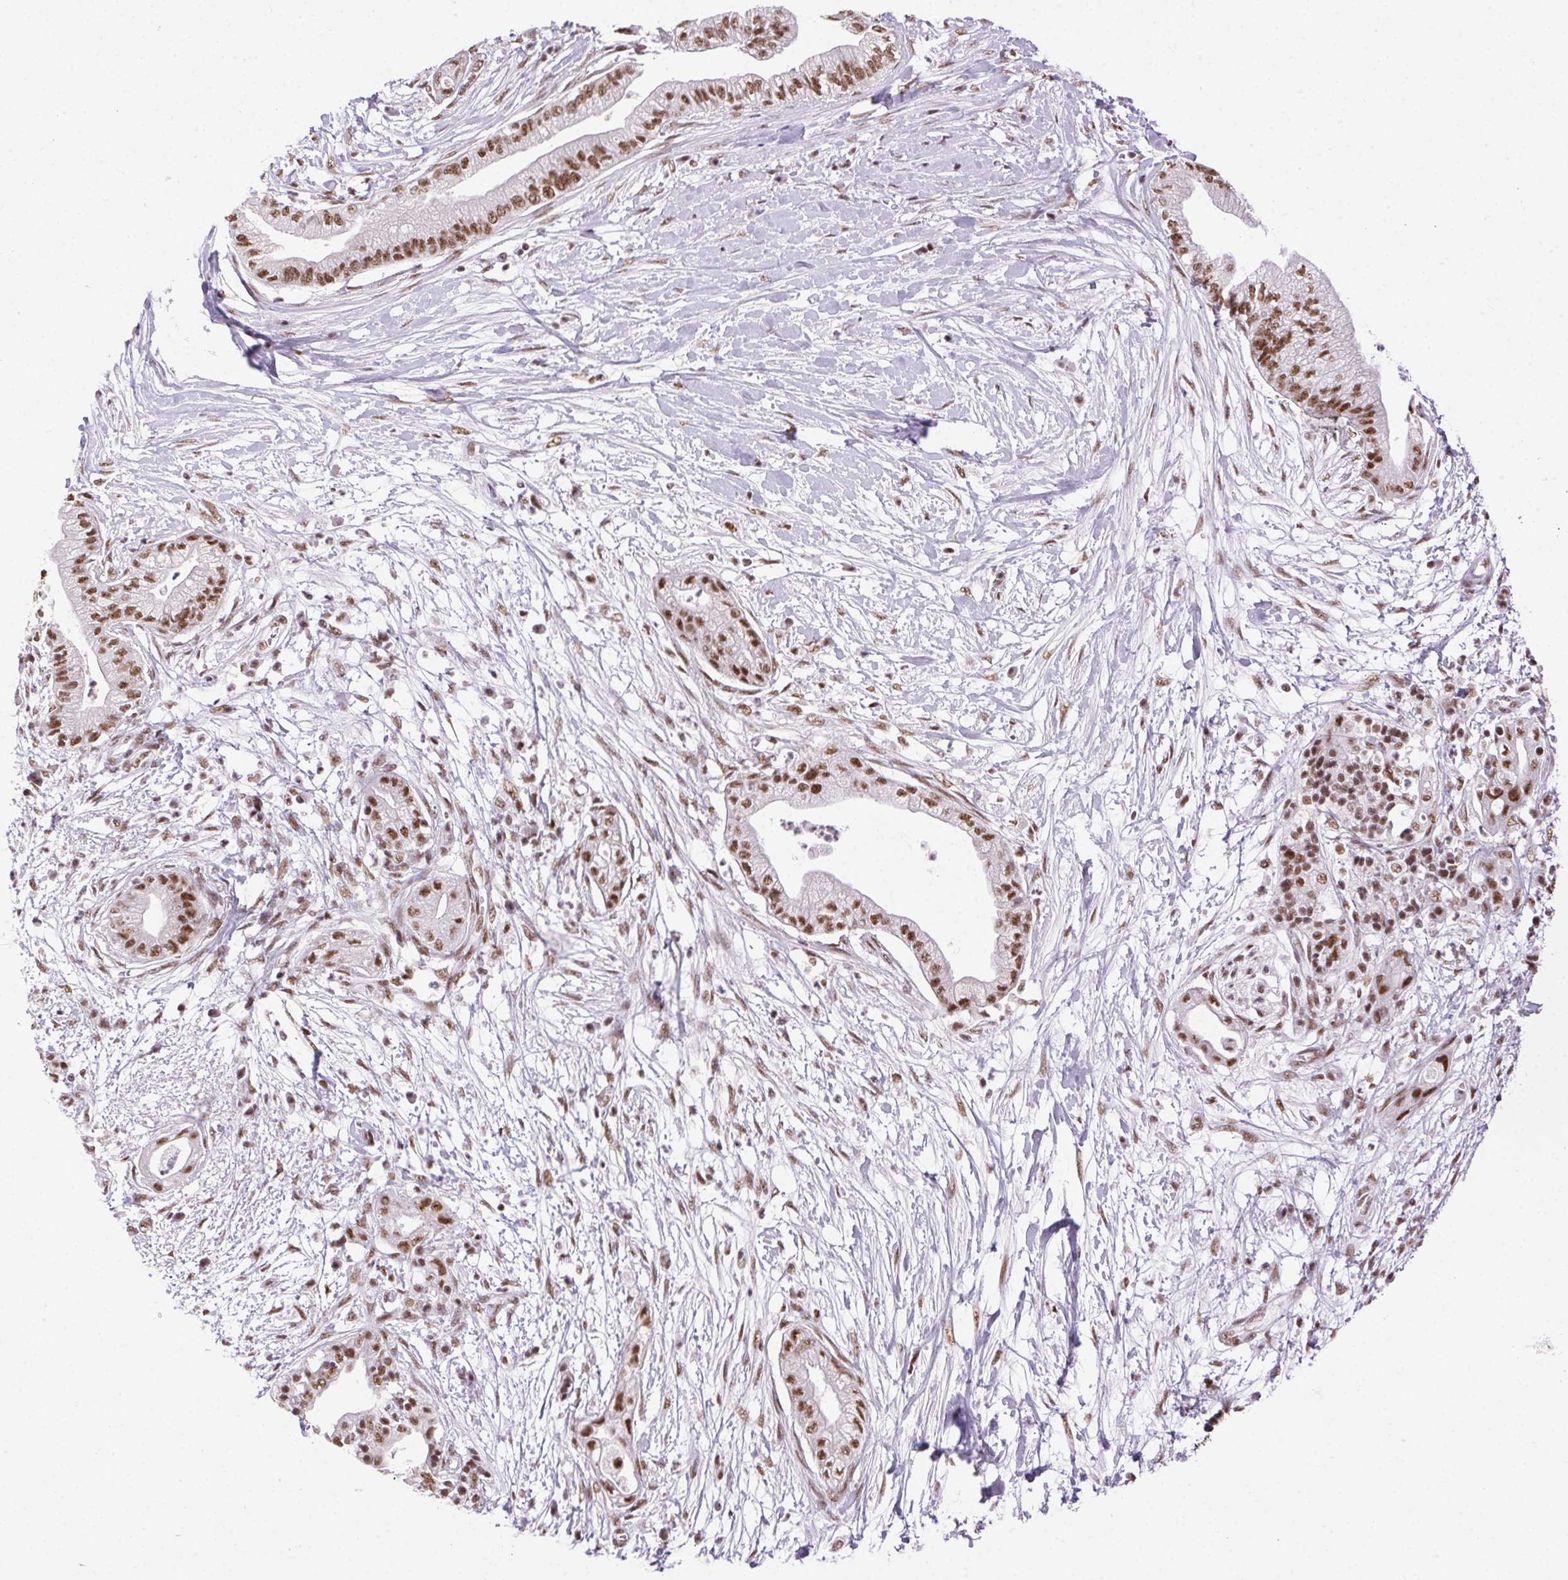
{"staining": {"intensity": "strong", "quantity": ">75%", "location": "nuclear"}, "tissue": "pancreatic cancer", "cell_type": "Tumor cells", "image_type": "cancer", "snomed": [{"axis": "morphology", "description": "Normal tissue, NOS"}, {"axis": "morphology", "description": "Adenocarcinoma, NOS"}, {"axis": "topography", "description": "Lymph node"}, {"axis": "topography", "description": "Pancreas"}], "caption": "Pancreatic adenocarcinoma stained with immunohistochemistry demonstrates strong nuclear staining in approximately >75% of tumor cells.", "gene": "TRA2B", "patient": {"sex": "female", "age": 58}}